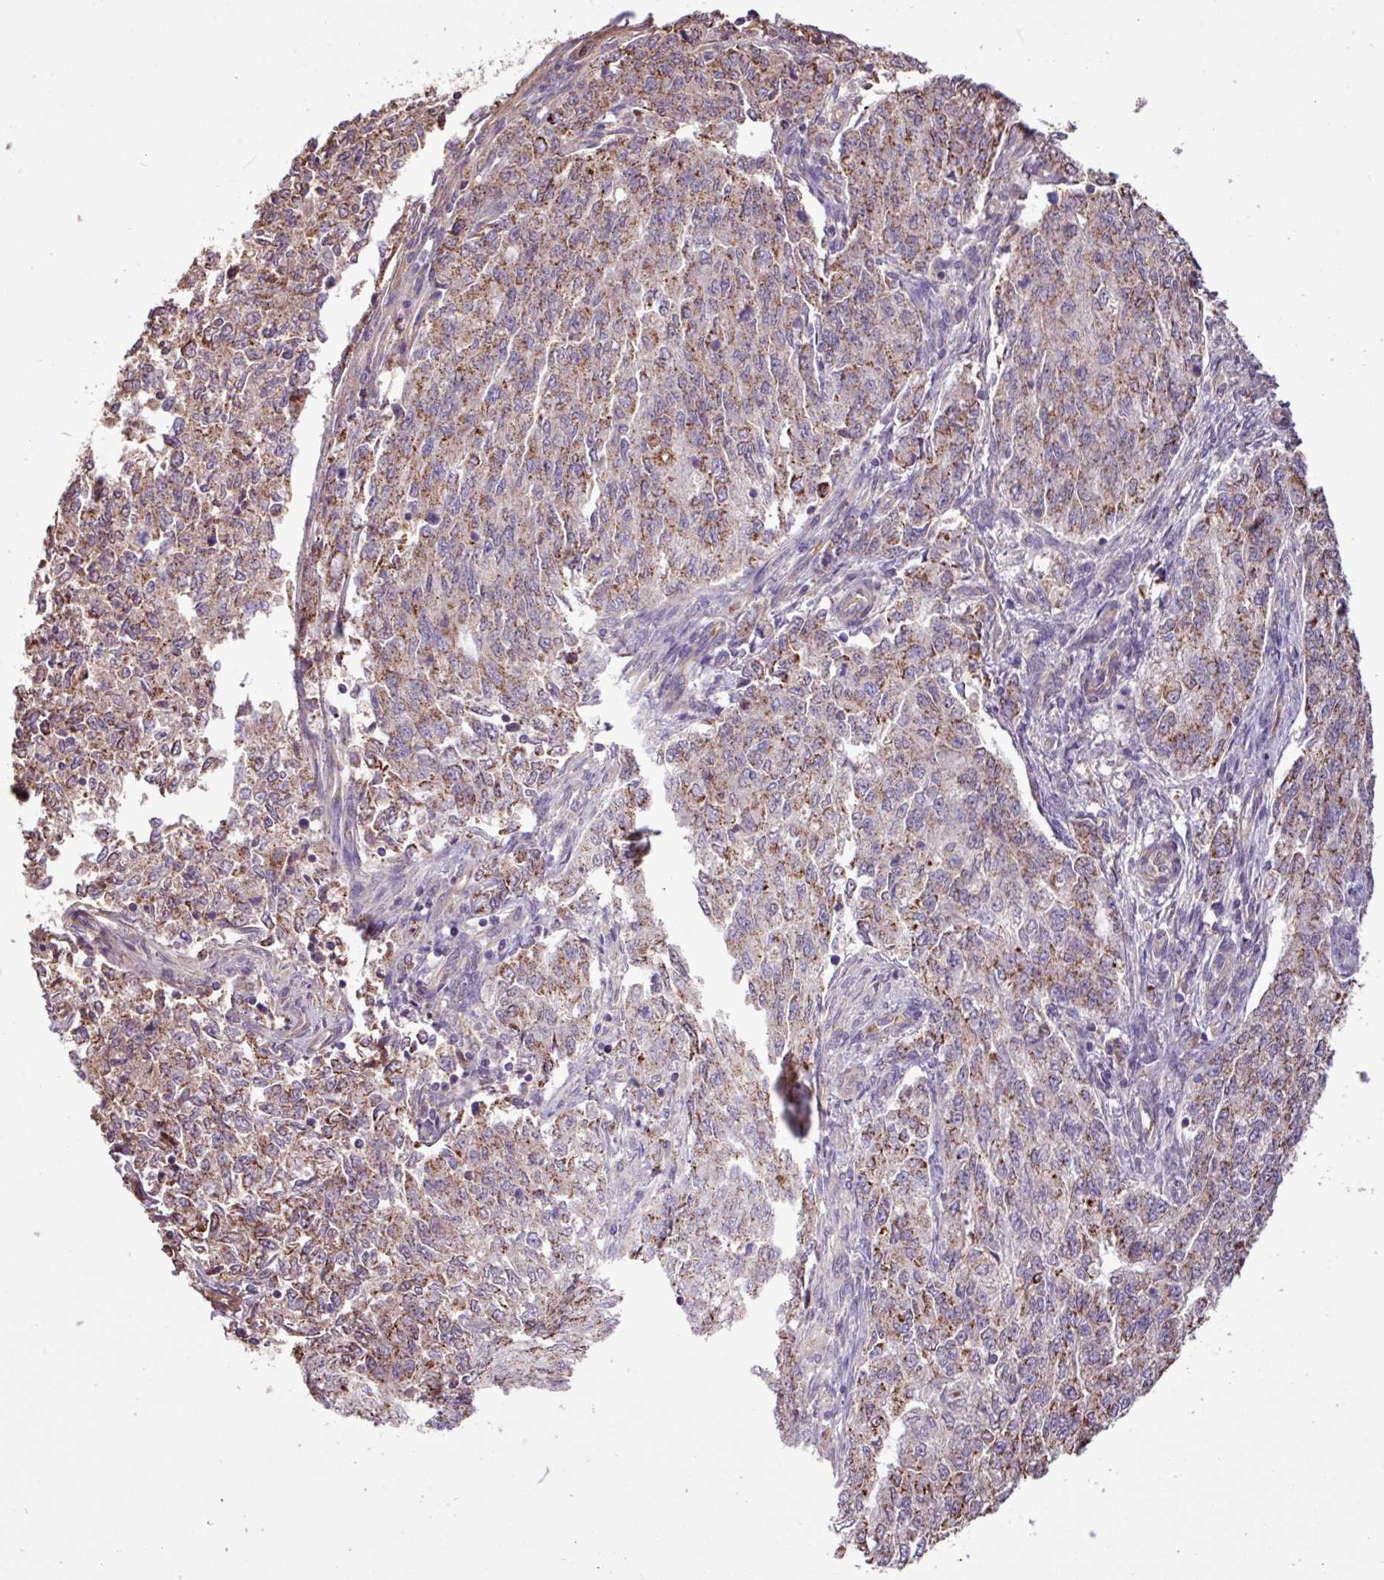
{"staining": {"intensity": "moderate", "quantity": ">75%", "location": "cytoplasmic/membranous"}, "tissue": "endometrial cancer", "cell_type": "Tumor cells", "image_type": "cancer", "snomed": [{"axis": "morphology", "description": "Adenocarcinoma, NOS"}, {"axis": "topography", "description": "Endometrium"}], "caption": "Immunohistochemistry histopathology image of neoplastic tissue: human endometrial adenocarcinoma stained using IHC shows medium levels of moderate protein expression localized specifically in the cytoplasmic/membranous of tumor cells, appearing as a cytoplasmic/membranous brown color.", "gene": "CHST11", "patient": {"sex": "female", "age": 50}}